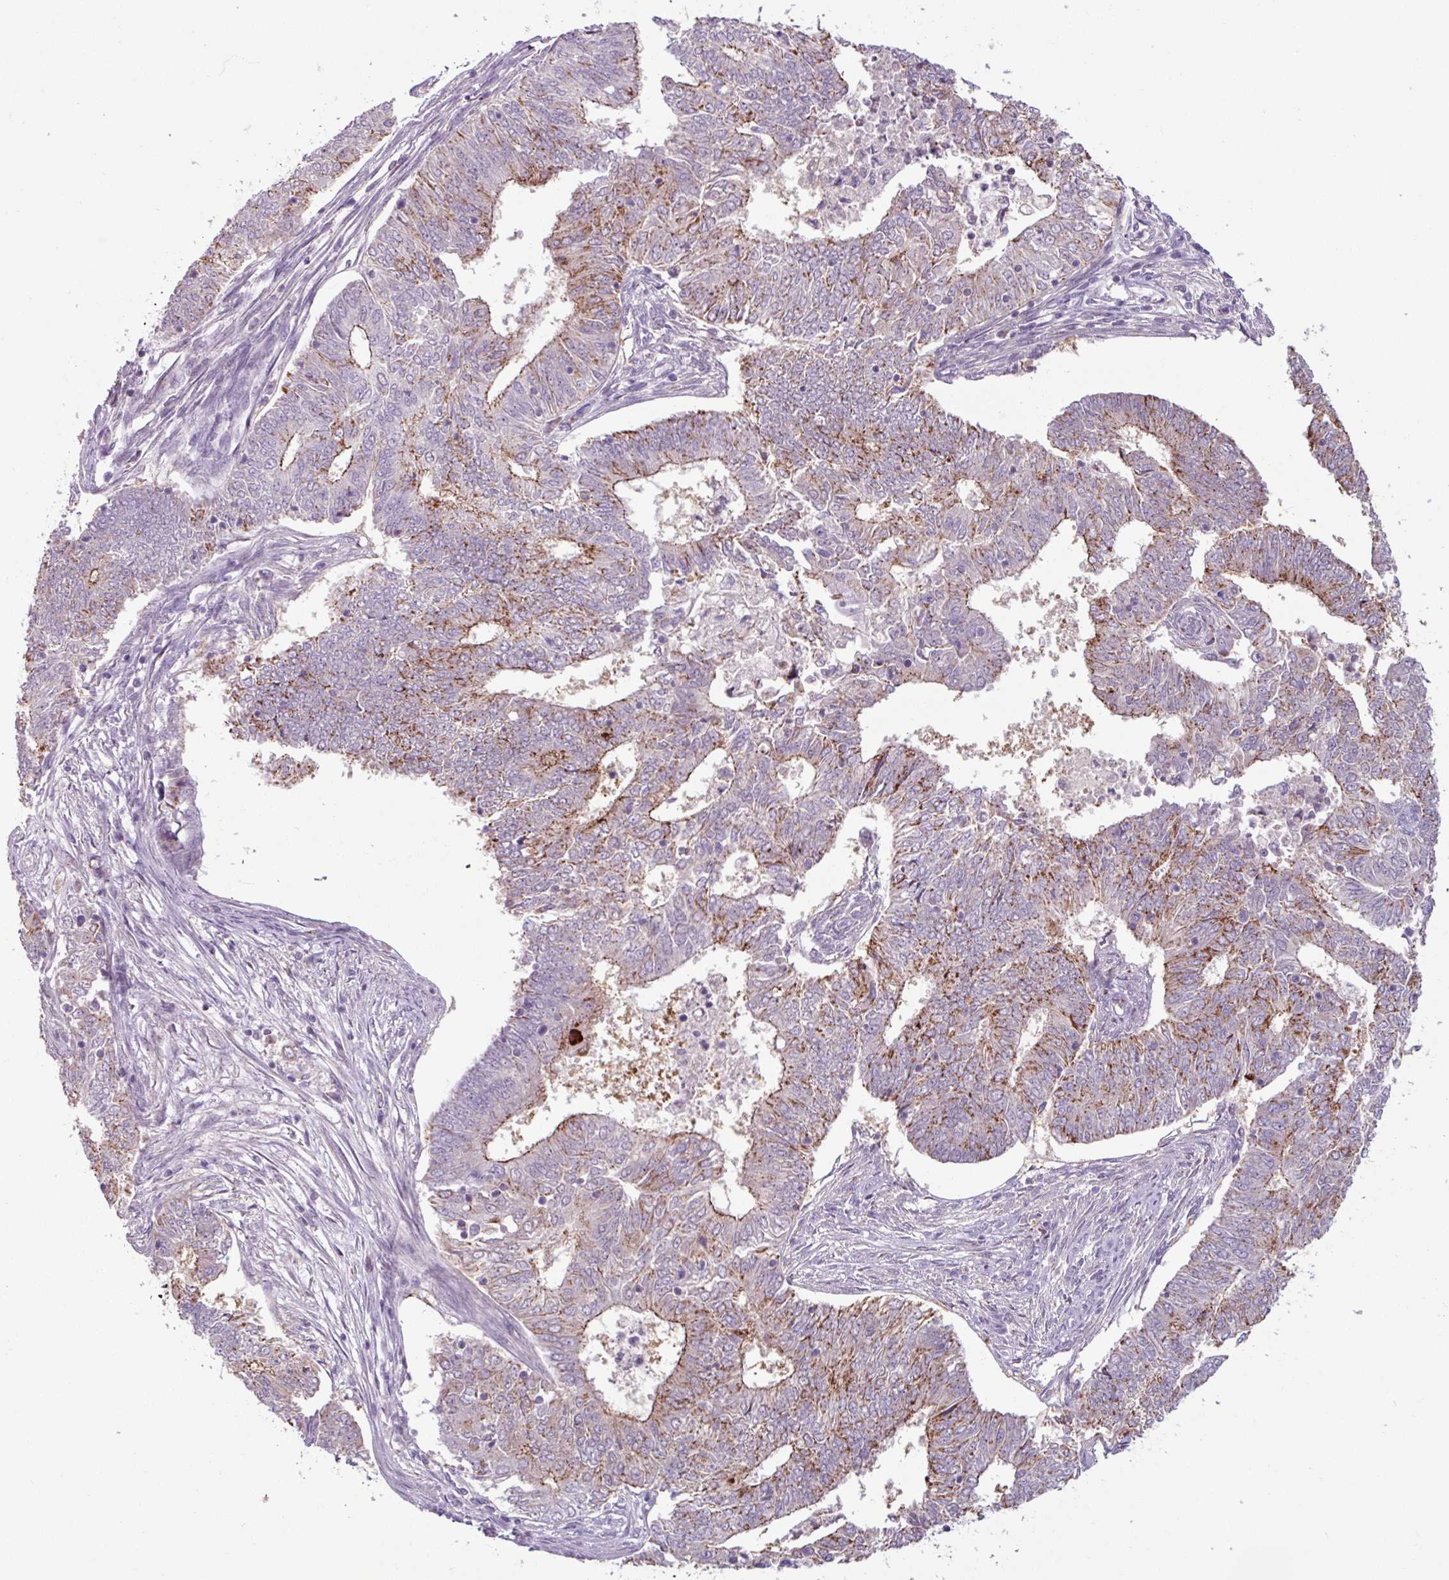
{"staining": {"intensity": "moderate", "quantity": "25%-75%", "location": "cytoplasmic/membranous"}, "tissue": "endometrial cancer", "cell_type": "Tumor cells", "image_type": "cancer", "snomed": [{"axis": "morphology", "description": "Adenocarcinoma, NOS"}, {"axis": "topography", "description": "Endometrium"}], "caption": "Immunohistochemical staining of human adenocarcinoma (endometrial) reveals medium levels of moderate cytoplasmic/membranous positivity in approximately 25%-75% of tumor cells.", "gene": "PNMA6A", "patient": {"sex": "female", "age": 62}}